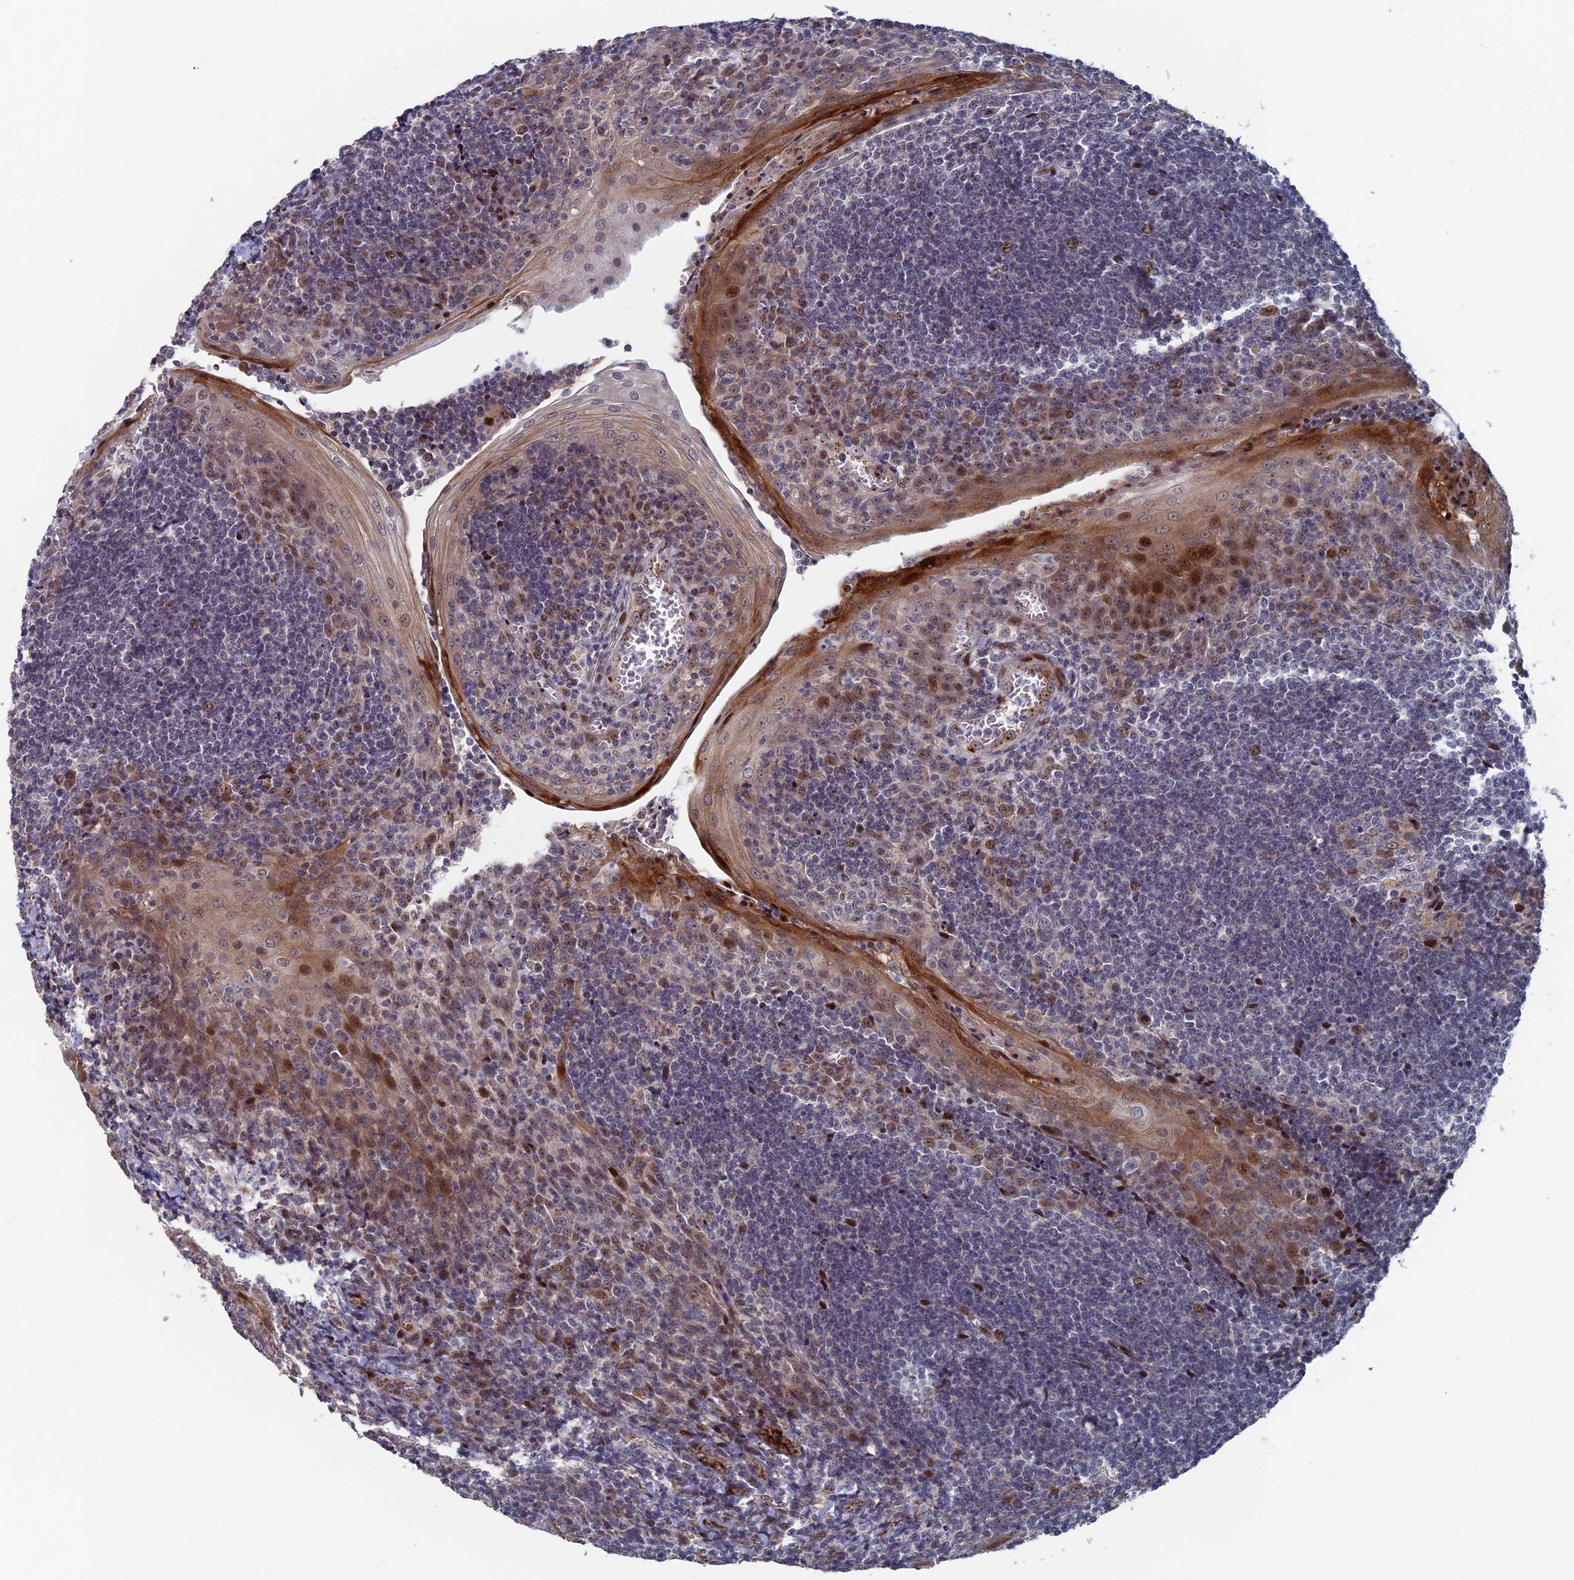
{"staining": {"intensity": "moderate", "quantity": "<25%", "location": "nuclear"}, "tissue": "tonsil", "cell_type": "Germinal center cells", "image_type": "normal", "snomed": [{"axis": "morphology", "description": "Normal tissue, NOS"}, {"axis": "topography", "description": "Tonsil"}], "caption": "Benign tonsil demonstrates moderate nuclear expression in approximately <25% of germinal center cells, visualized by immunohistochemistry.", "gene": "SH3D21", "patient": {"sex": "male", "age": 27}}